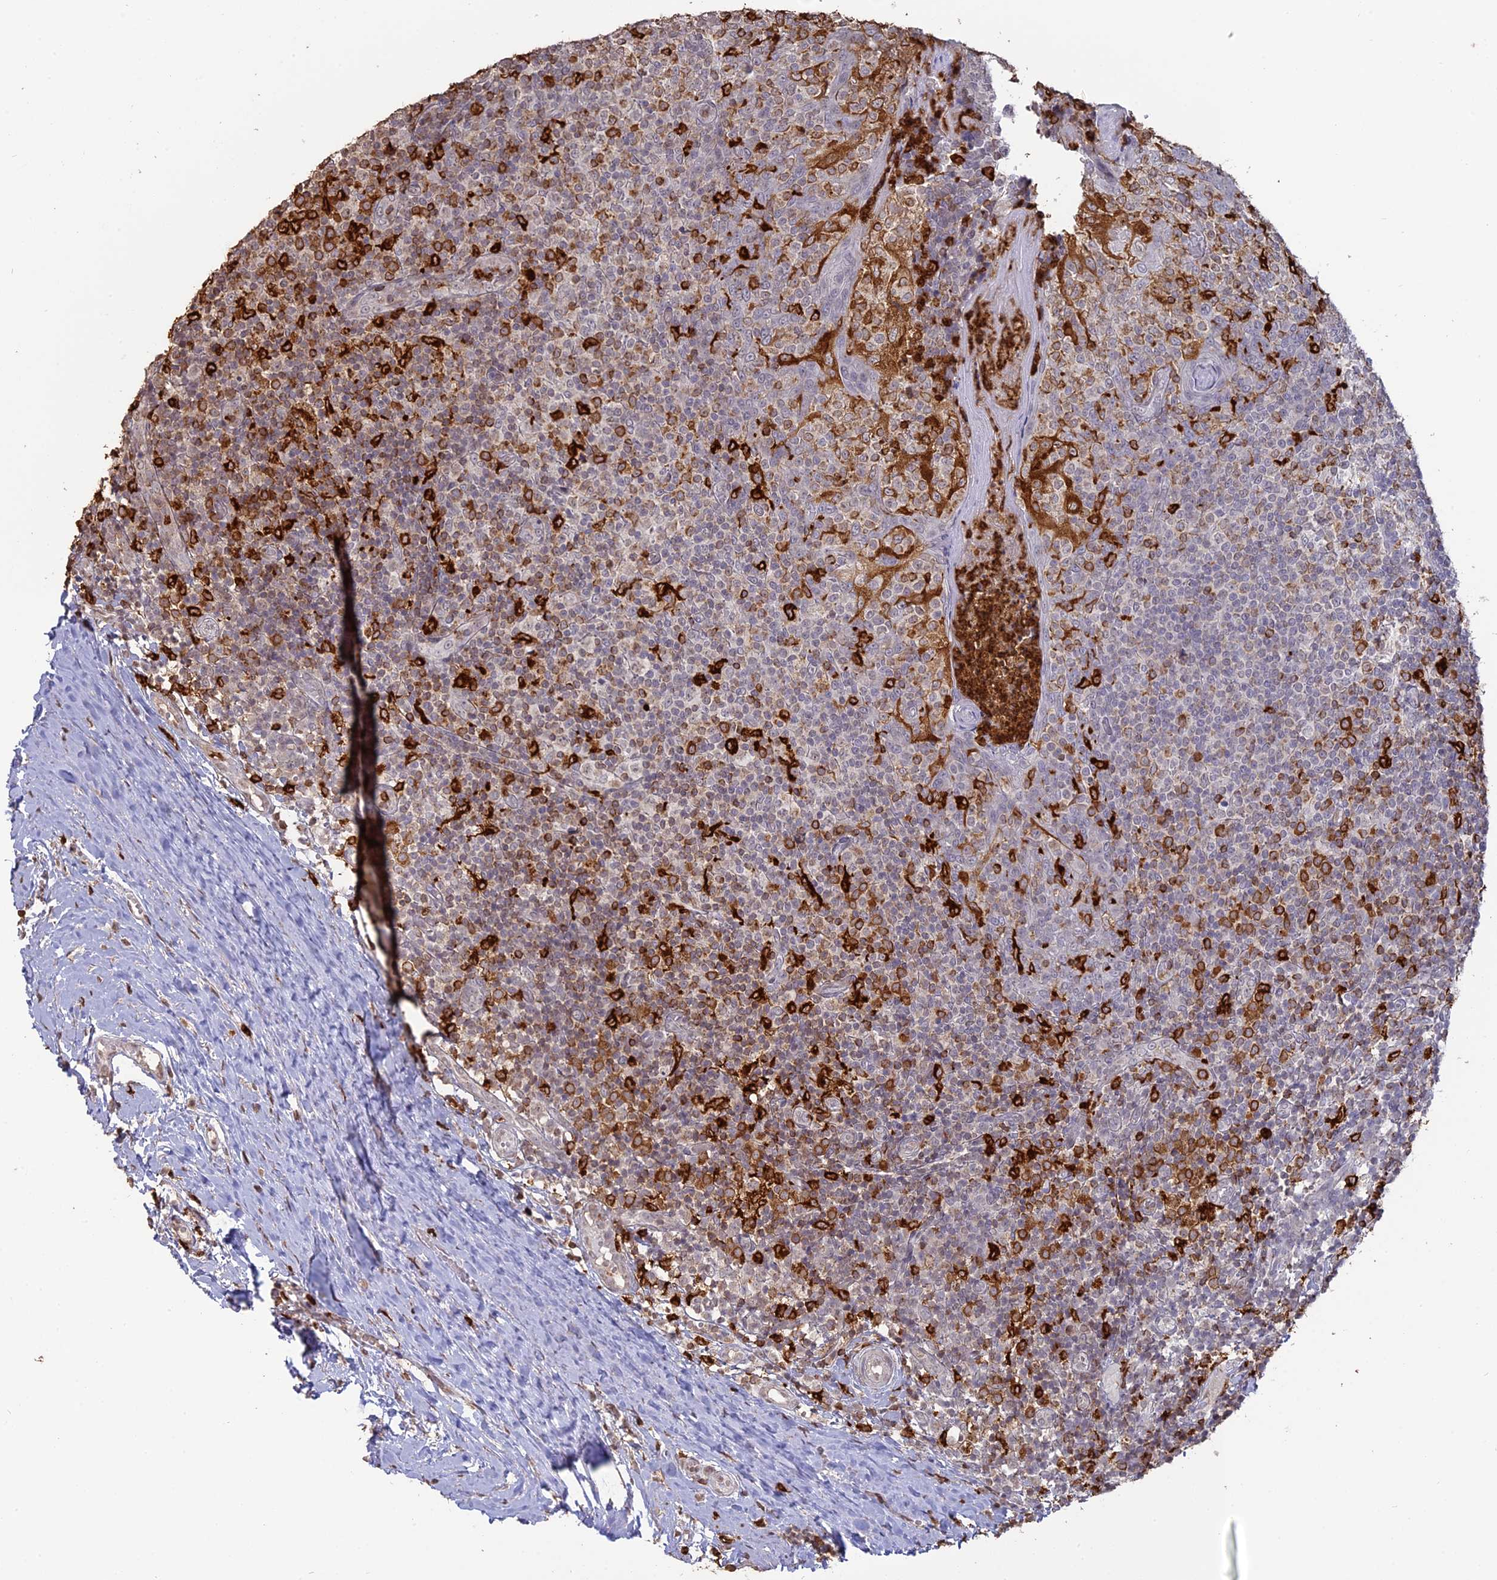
{"staining": {"intensity": "negative", "quantity": "none", "location": "none"}, "tissue": "tonsil", "cell_type": "Germinal center cells", "image_type": "normal", "snomed": [{"axis": "morphology", "description": "Normal tissue, NOS"}, {"axis": "topography", "description": "Tonsil"}], "caption": "An image of tonsil stained for a protein shows no brown staining in germinal center cells. (DAB immunohistochemistry with hematoxylin counter stain).", "gene": "APOBR", "patient": {"sex": "female", "age": 19}}